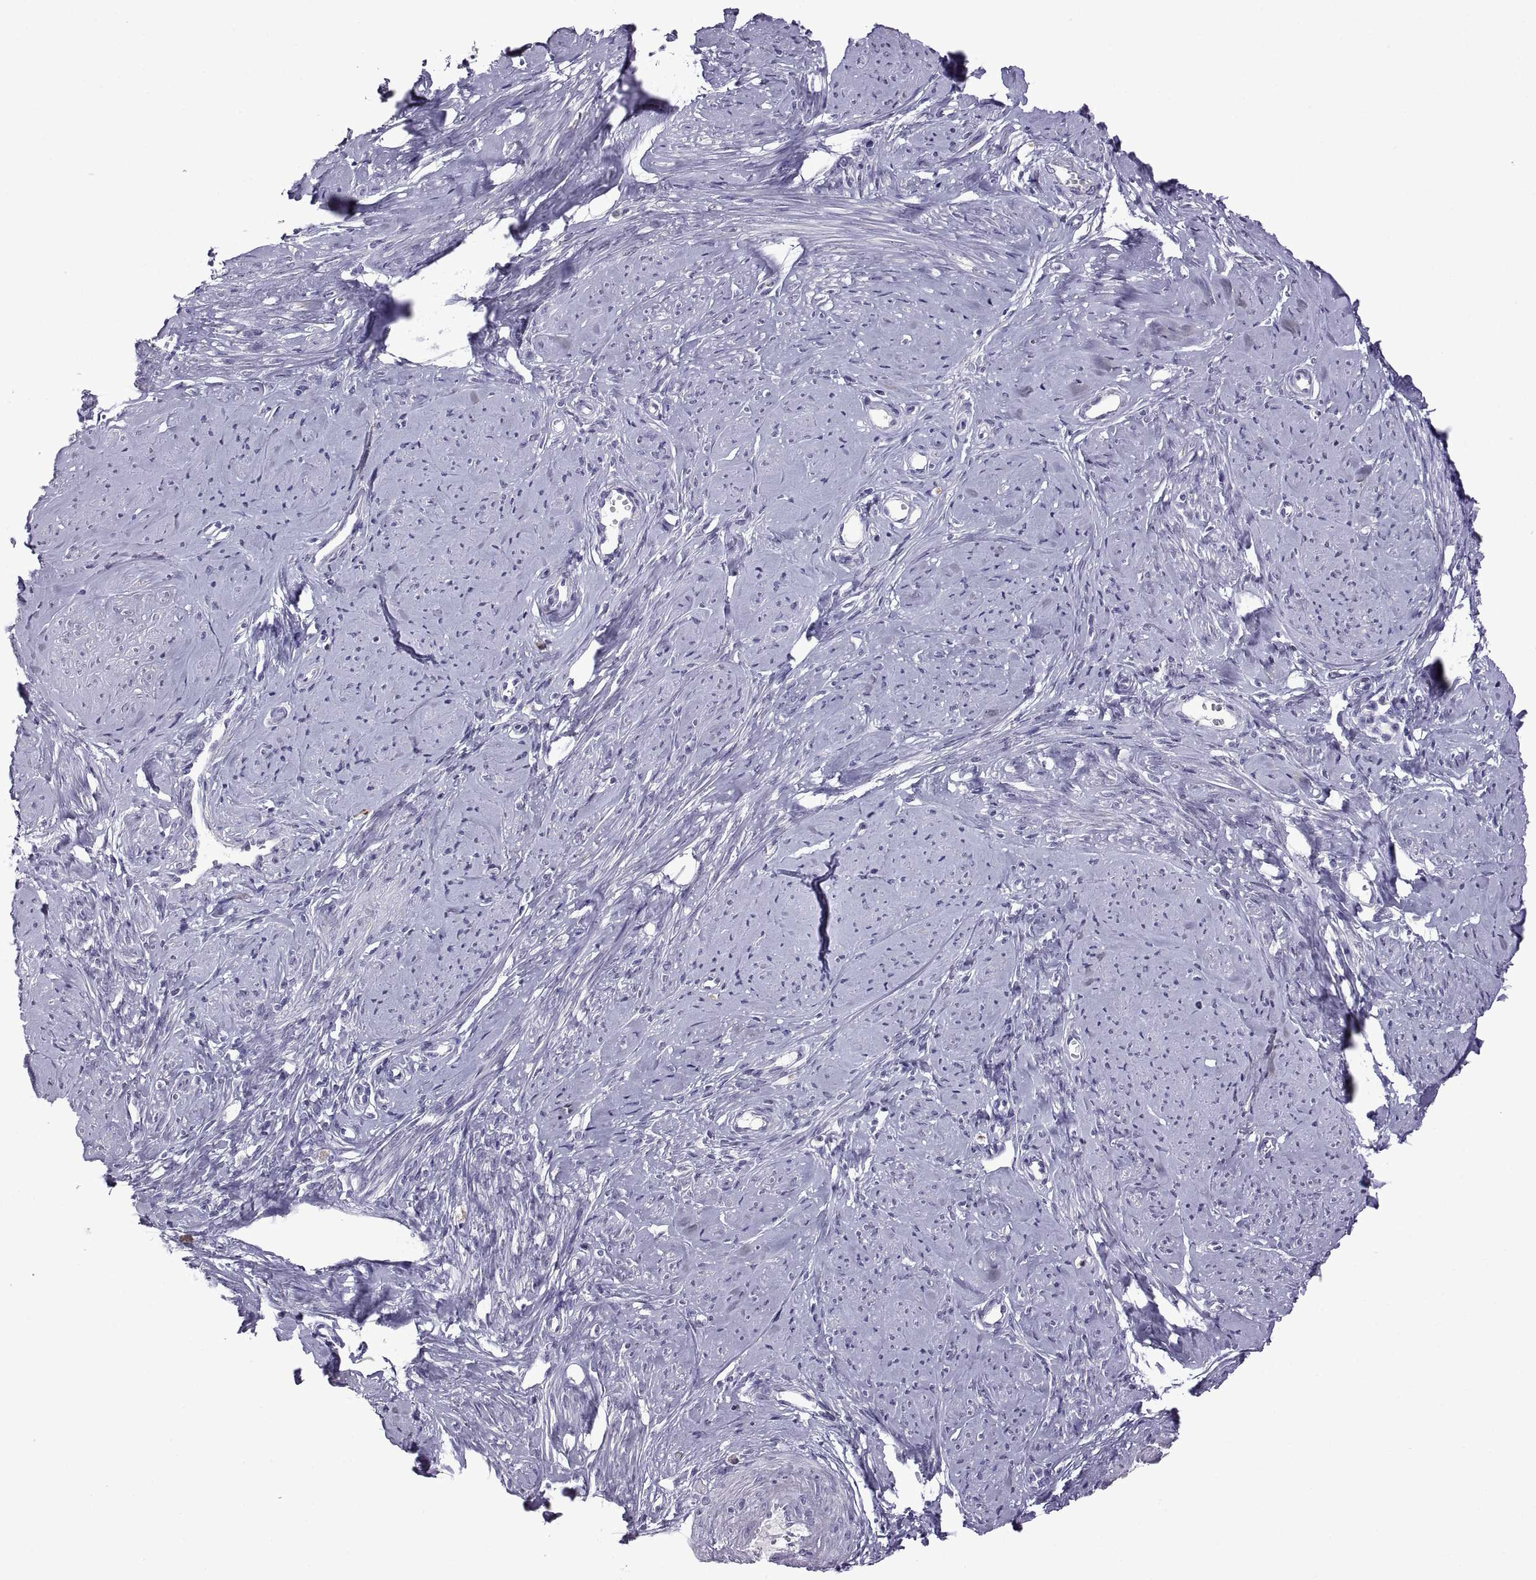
{"staining": {"intensity": "negative", "quantity": "none", "location": "none"}, "tissue": "smooth muscle", "cell_type": "Smooth muscle cells", "image_type": "normal", "snomed": [{"axis": "morphology", "description": "Normal tissue, NOS"}, {"axis": "topography", "description": "Smooth muscle"}], "caption": "This is an immunohistochemistry (IHC) image of normal human smooth muscle. There is no expression in smooth muscle cells.", "gene": "MAGEB18", "patient": {"sex": "female", "age": 48}}